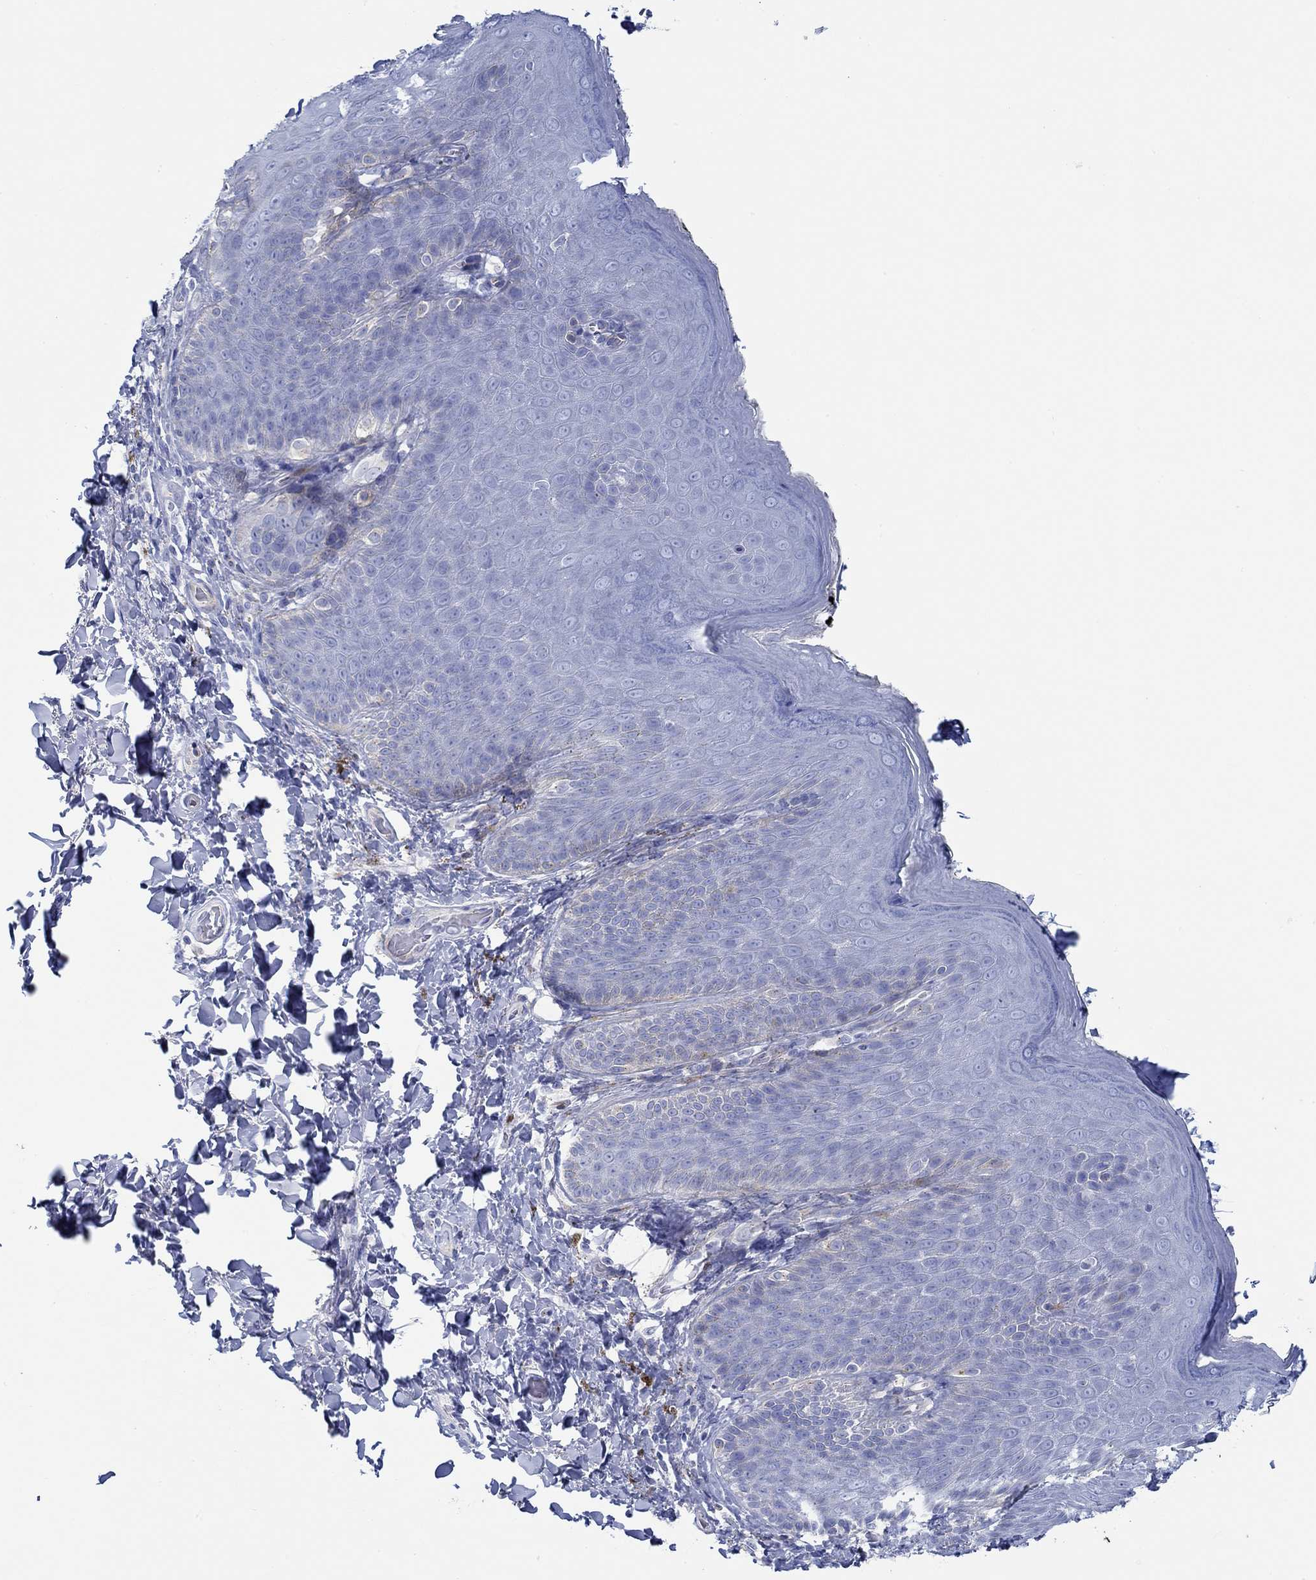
{"staining": {"intensity": "negative", "quantity": "none", "location": "none"}, "tissue": "skin", "cell_type": "Epidermal cells", "image_type": "normal", "snomed": [{"axis": "morphology", "description": "Normal tissue, NOS"}, {"axis": "topography", "description": "Anal"}], "caption": "Photomicrograph shows no protein expression in epidermal cells of benign skin. The staining is performed using DAB (3,3'-diaminobenzidine) brown chromogen with nuclei counter-stained in using hematoxylin.", "gene": "IGFBP6", "patient": {"sex": "male", "age": 53}}